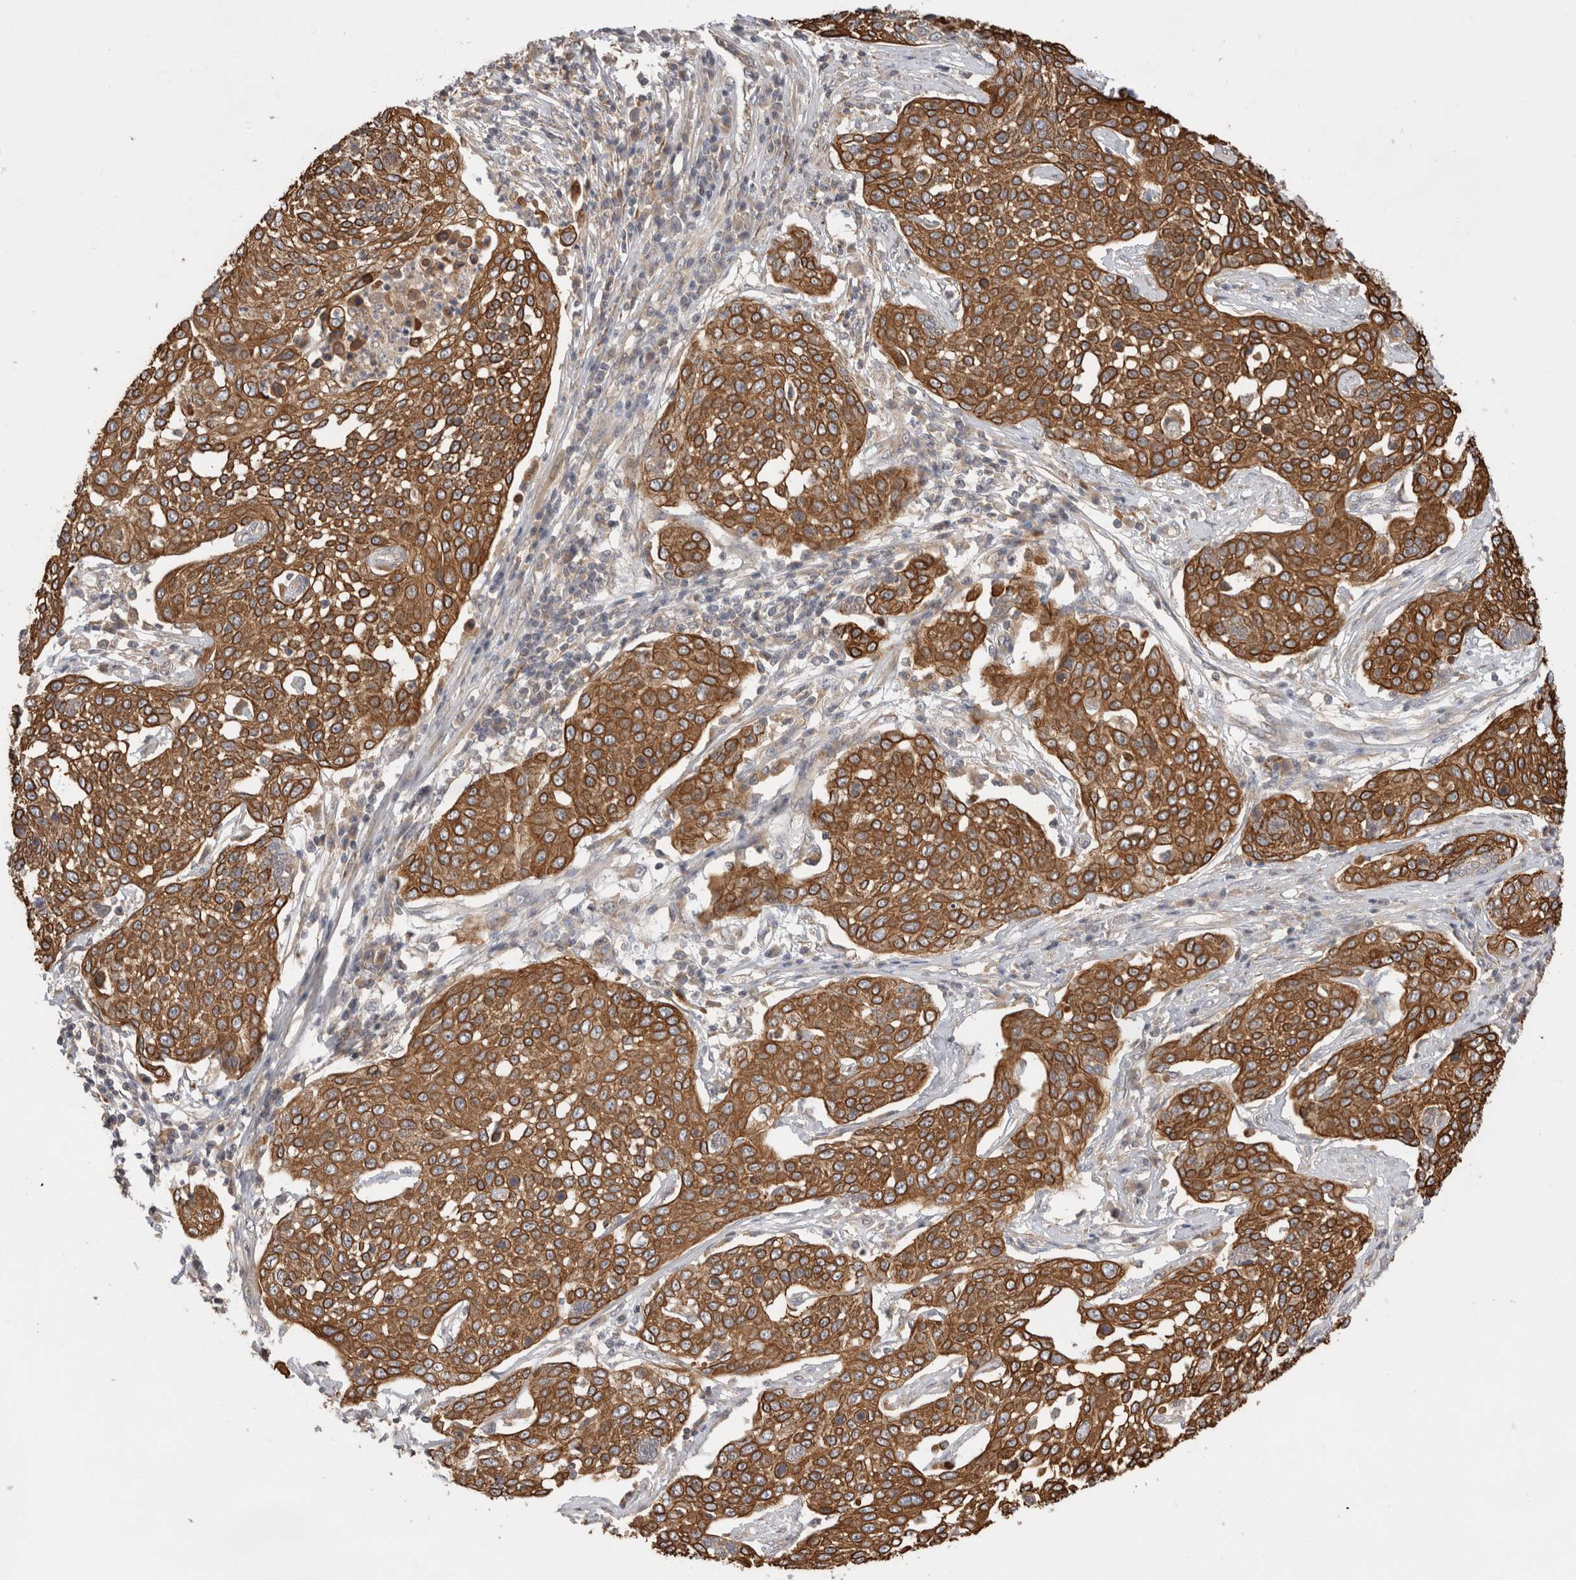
{"staining": {"intensity": "strong", "quantity": ">75%", "location": "cytoplasmic/membranous"}, "tissue": "cervical cancer", "cell_type": "Tumor cells", "image_type": "cancer", "snomed": [{"axis": "morphology", "description": "Squamous cell carcinoma, NOS"}, {"axis": "topography", "description": "Cervix"}], "caption": "Immunohistochemical staining of squamous cell carcinoma (cervical) demonstrates strong cytoplasmic/membranous protein positivity in approximately >75% of tumor cells. Nuclei are stained in blue.", "gene": "VPS28", "patient": {"sex": "female", "age": 34}}